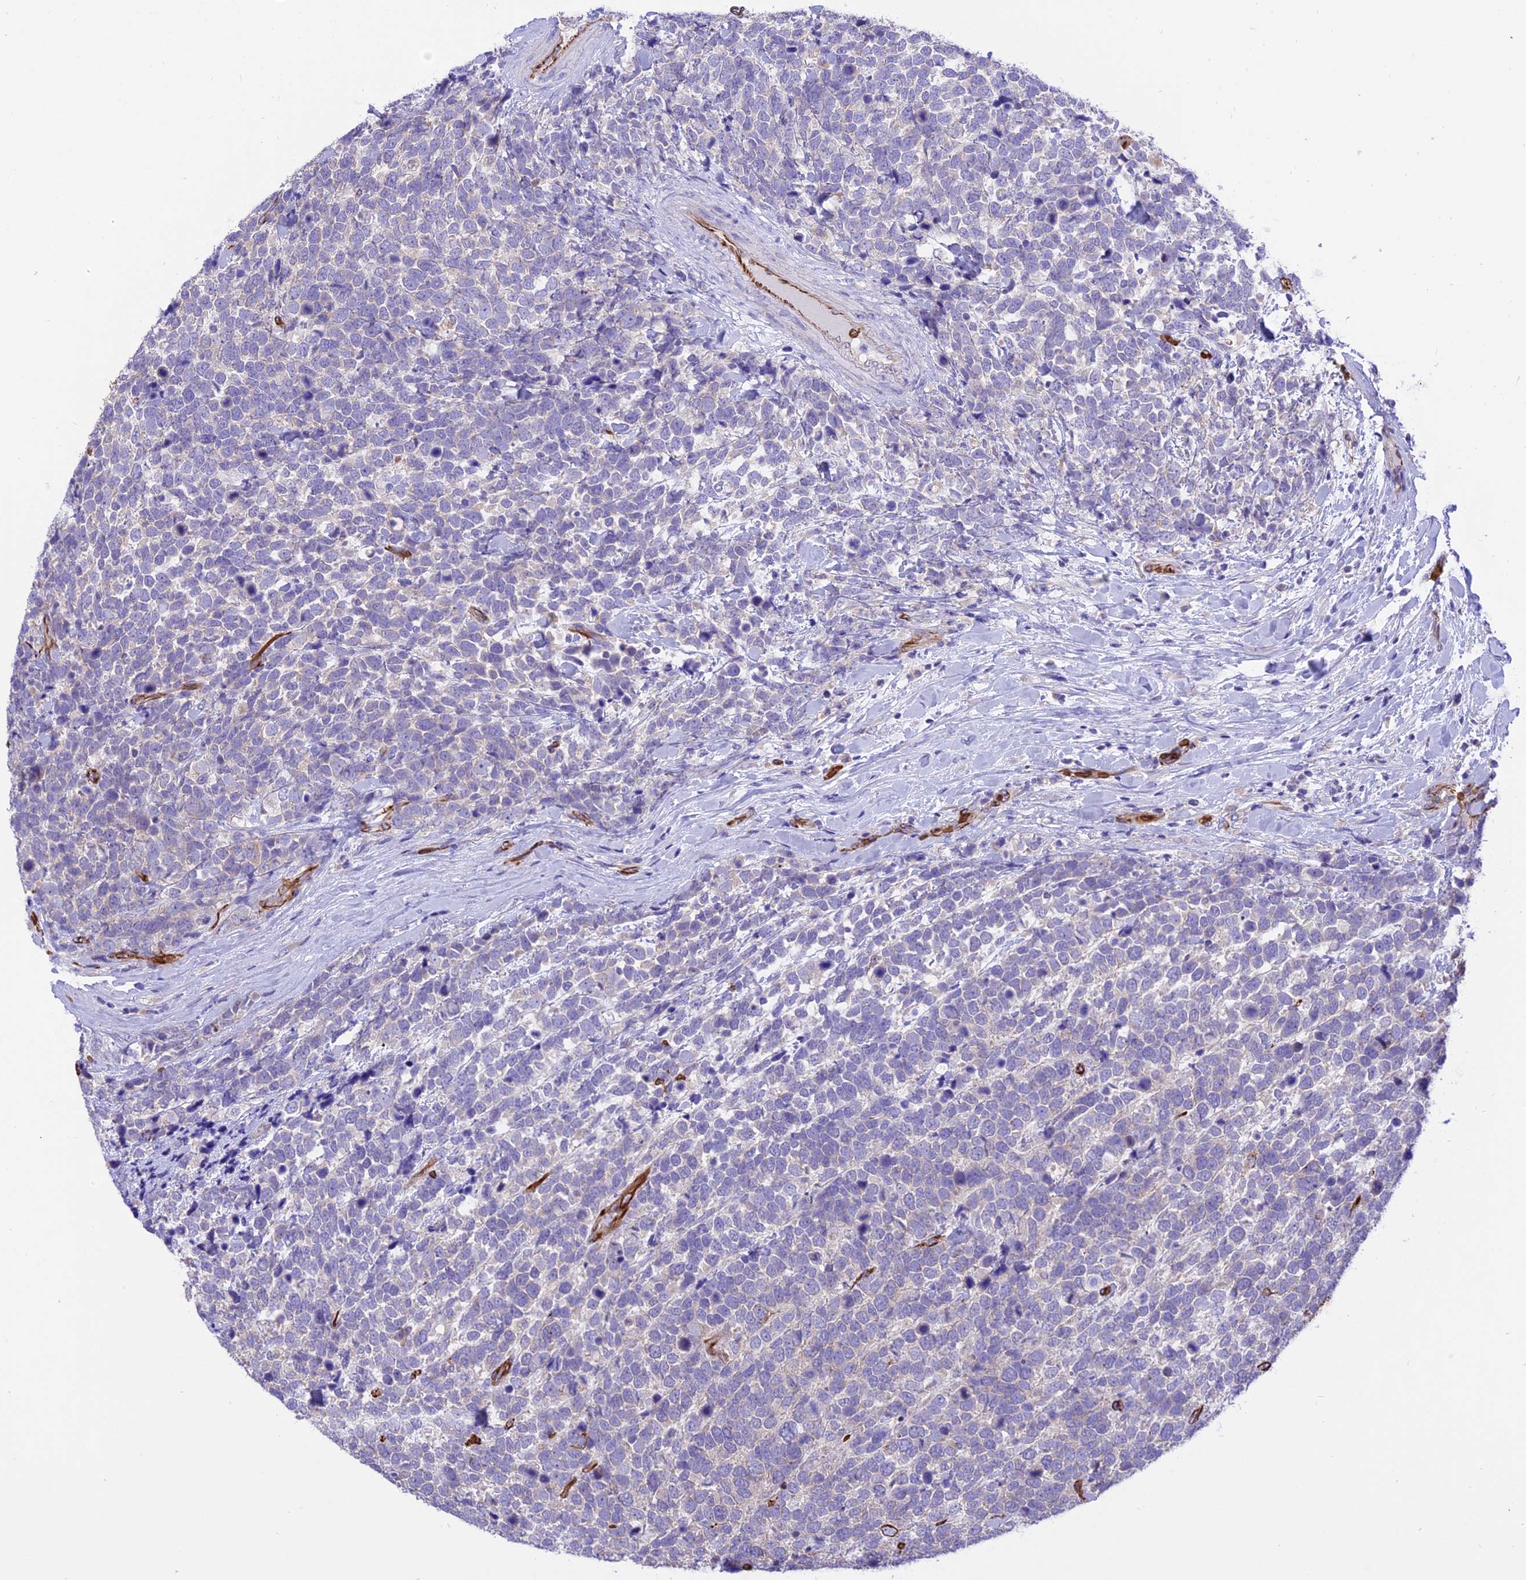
{"staining": {"intensity": "negative", "quantity": "none", "location": "none"}, "tissue": "urothelial cancer", "cell_type": "Tumor cells", "image_type": "cancer", "snomed": [{"axis": "morphology", "description": "Urothelial carcinoma, High grade"}, {"axis": "topography", "description": "Urinary bladder"}], "caption": "The IHC micrograph has no significant expression in tumor cells of urothelial cancer tissue. The staining was performed using DAB (3,3'-diaminobenzidine) to visualize the protein expression in brown, while the nuclei were stained in blue with hematoxylin (Magnification: 20x).", "gene": "TTC4", "patient": {"sex": "female", "age": 82}}